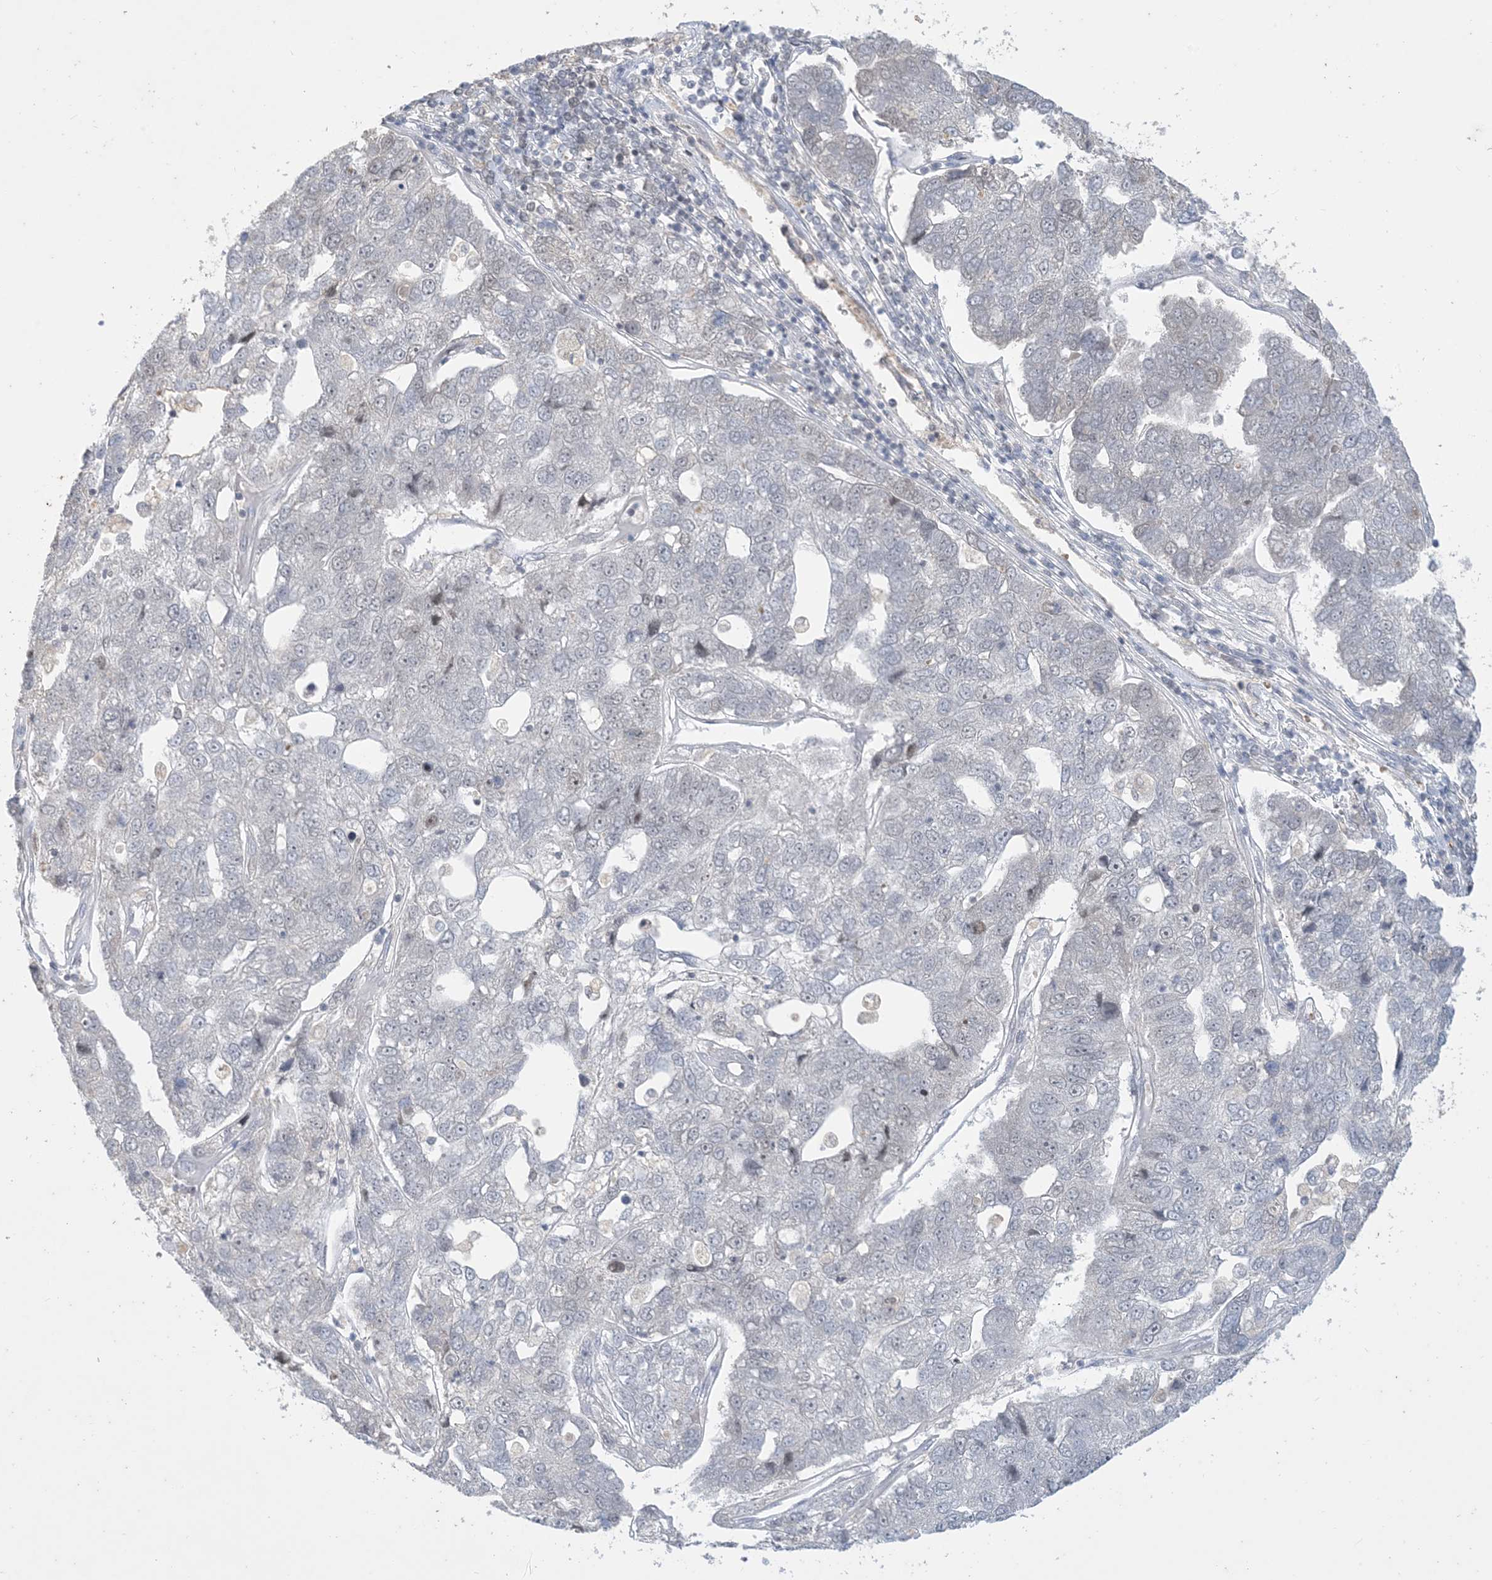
{"staining": {"intensity": "negative", "quantity": "none", "location": "none"}, "tissue": "pancreatic cancer", "cell_type": "Tumor cells", "image_type": "cancer", "snomed": [{"axis": "morphology", "description": "Adenocarcinoma, NOS"}, {"axis": "topography", "description": "Pancreas"}], "caption": "Pancreatic adenocarcinoma stained for a protein using IHC reveals no positivity tumor cells.", "gene": "ZNF674", "patient": {"sex": "female", "age": 61}}